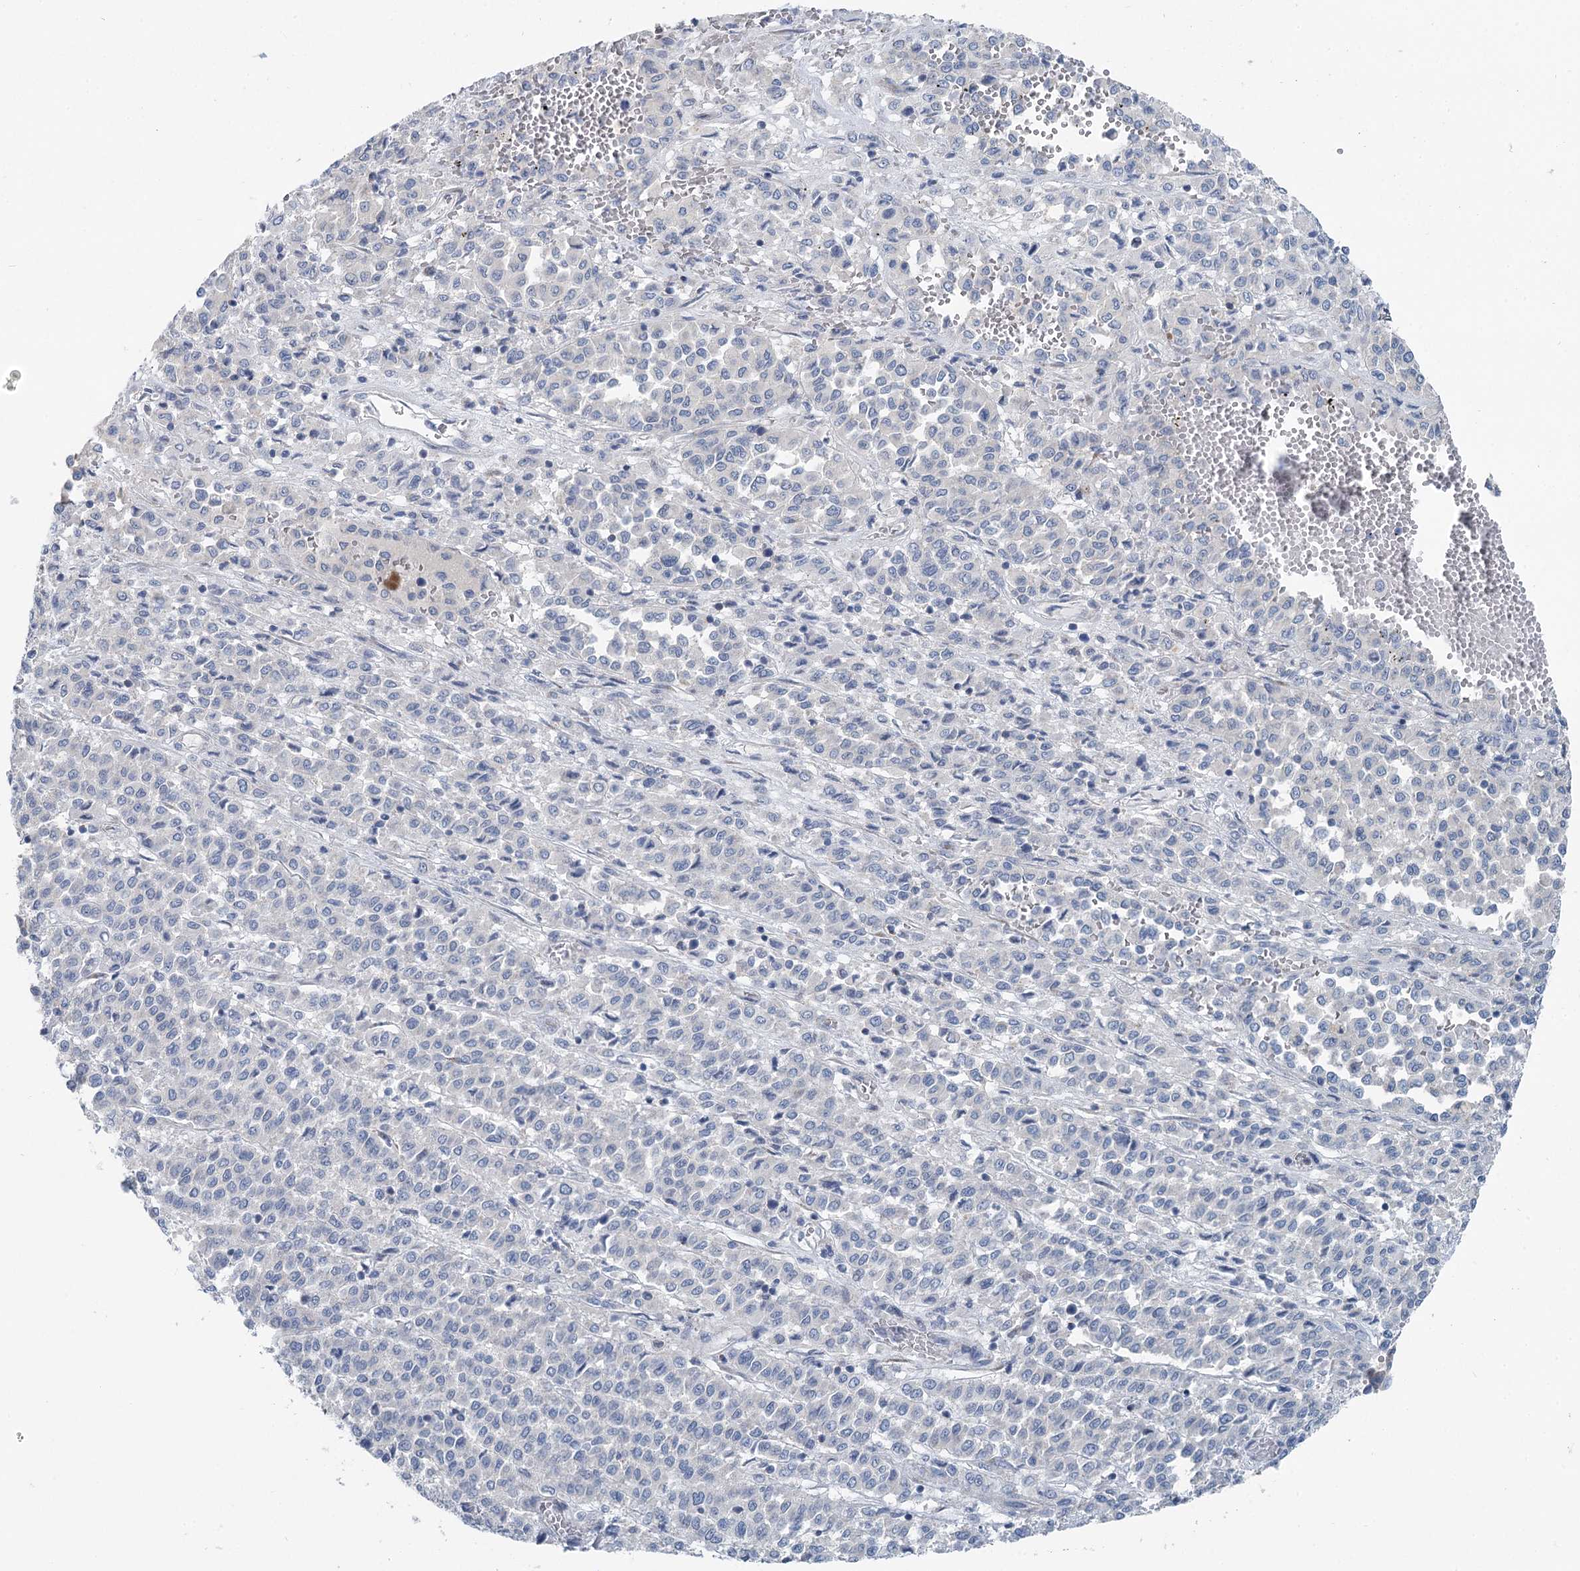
{"staining": {"intensity": "negative", "quantity": "none", "location": "none"}, "tissue": "melanoma", "cell_type": "Tumor cells", "image_type": "cancer", "snomed": [{"axis": "morphology", "description": "Malignant melanoma, Metastatic site"}, {"axis": "topography", "description": "Pancreas"}], "caption": "Tumor cells show no significant protein positivity in malignant melanoma (metastatic site). (DAB (3,3'-diaminobenzidine) IHC, high magnification).", "gene": "MARK2", "patient": {"sex": "female", "age": 30}}